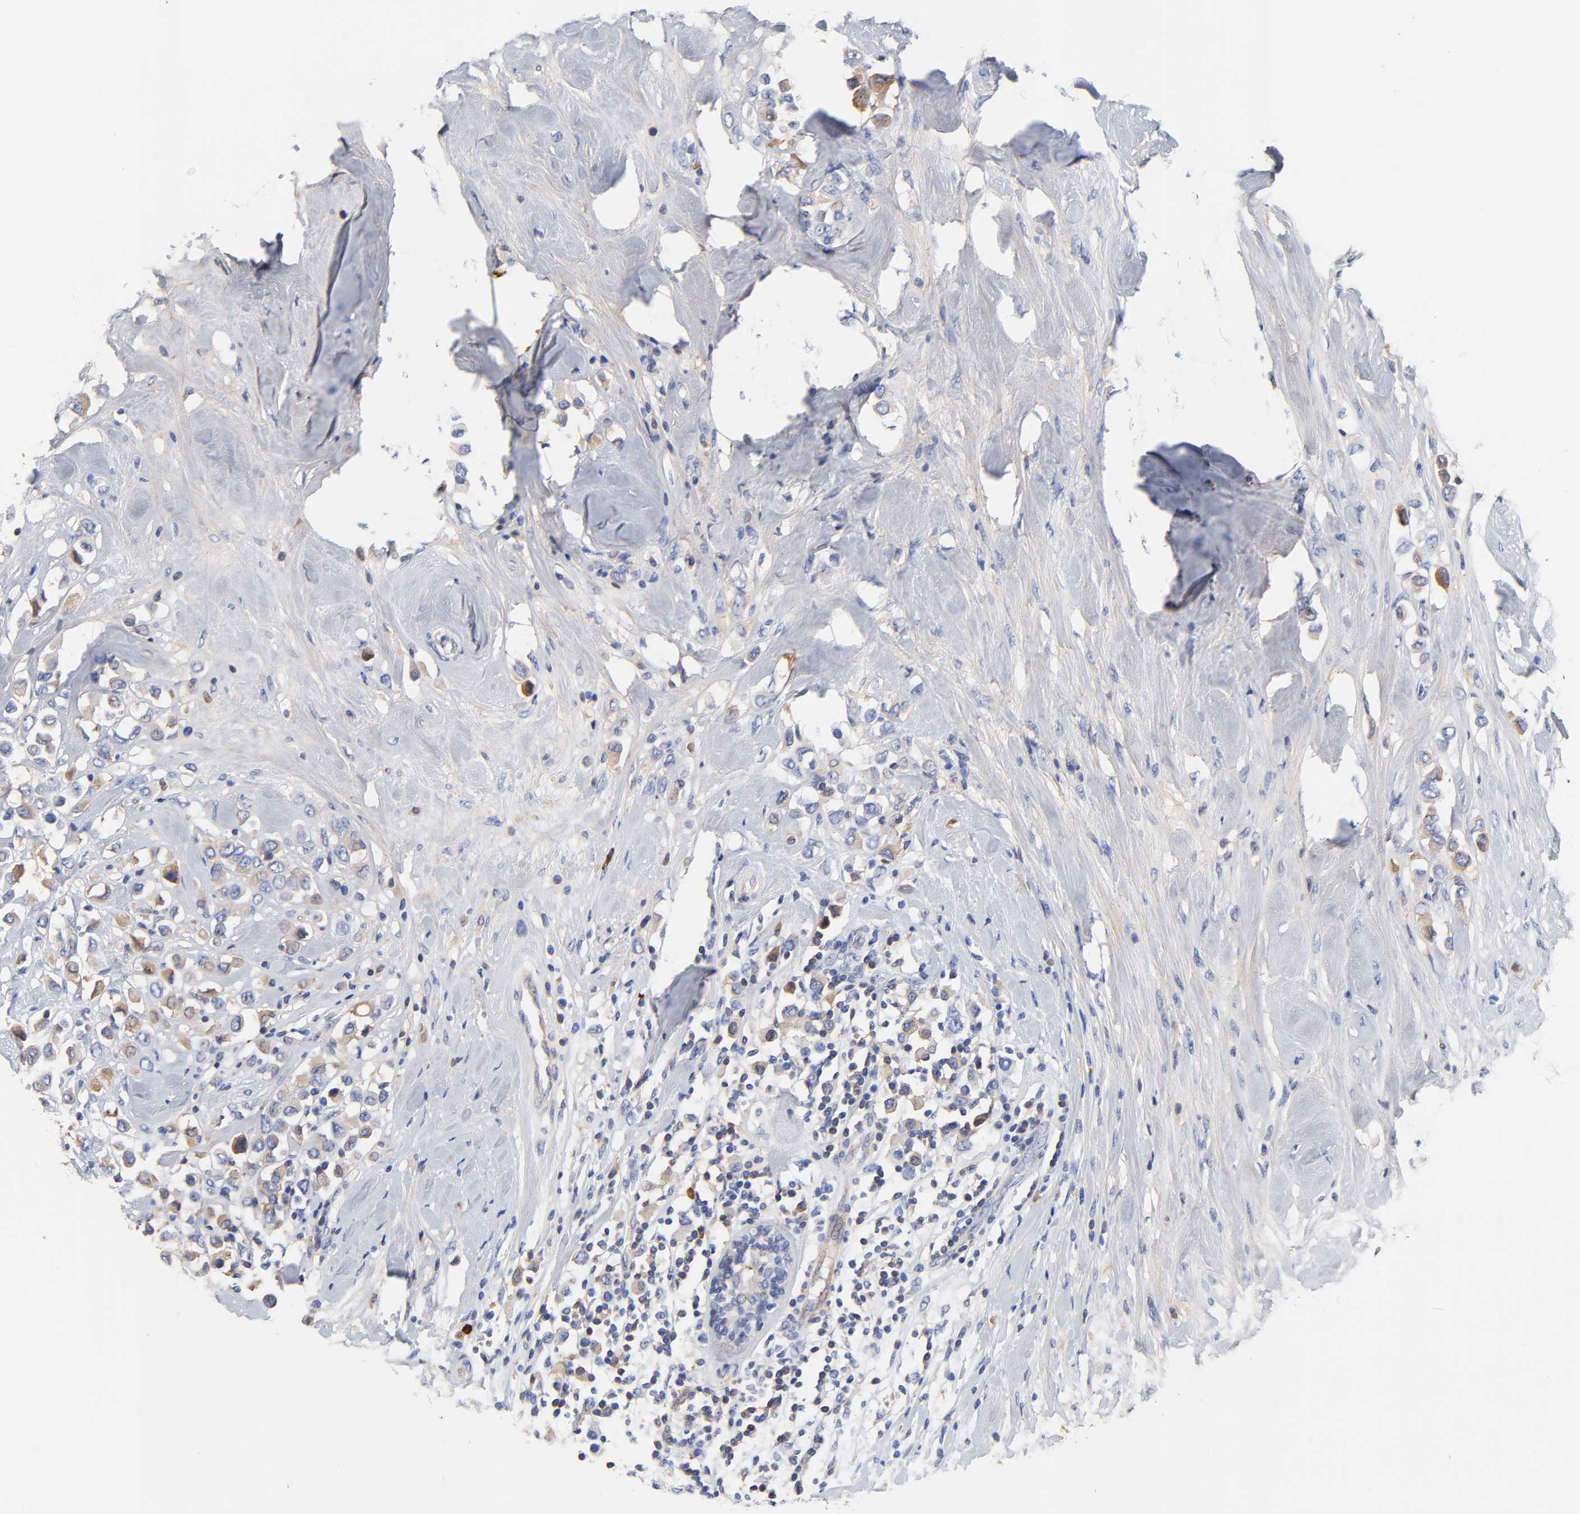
{"staining": {"intensity": "weak", "quantity": "25%-75%", "location": "cytoplasmic/membranous"}, "tissue": "breast cancer", "cell_type": "Tumor cells", "image_type": "cancer", "snomed": [{"axis": "morphology", "description": "Duct carcinoma"}, {"axis": "topography", "description": "Breast"}], "caption": "This micrograph exhibits IHC staining of breast cancer (intraductal carcinoma), with low weak cytoplasmic/membranous staining in about 25%-75% of tumor cells.", "gene": "IGLV3-10", "patient": {"sex": "female", "age": 61}}